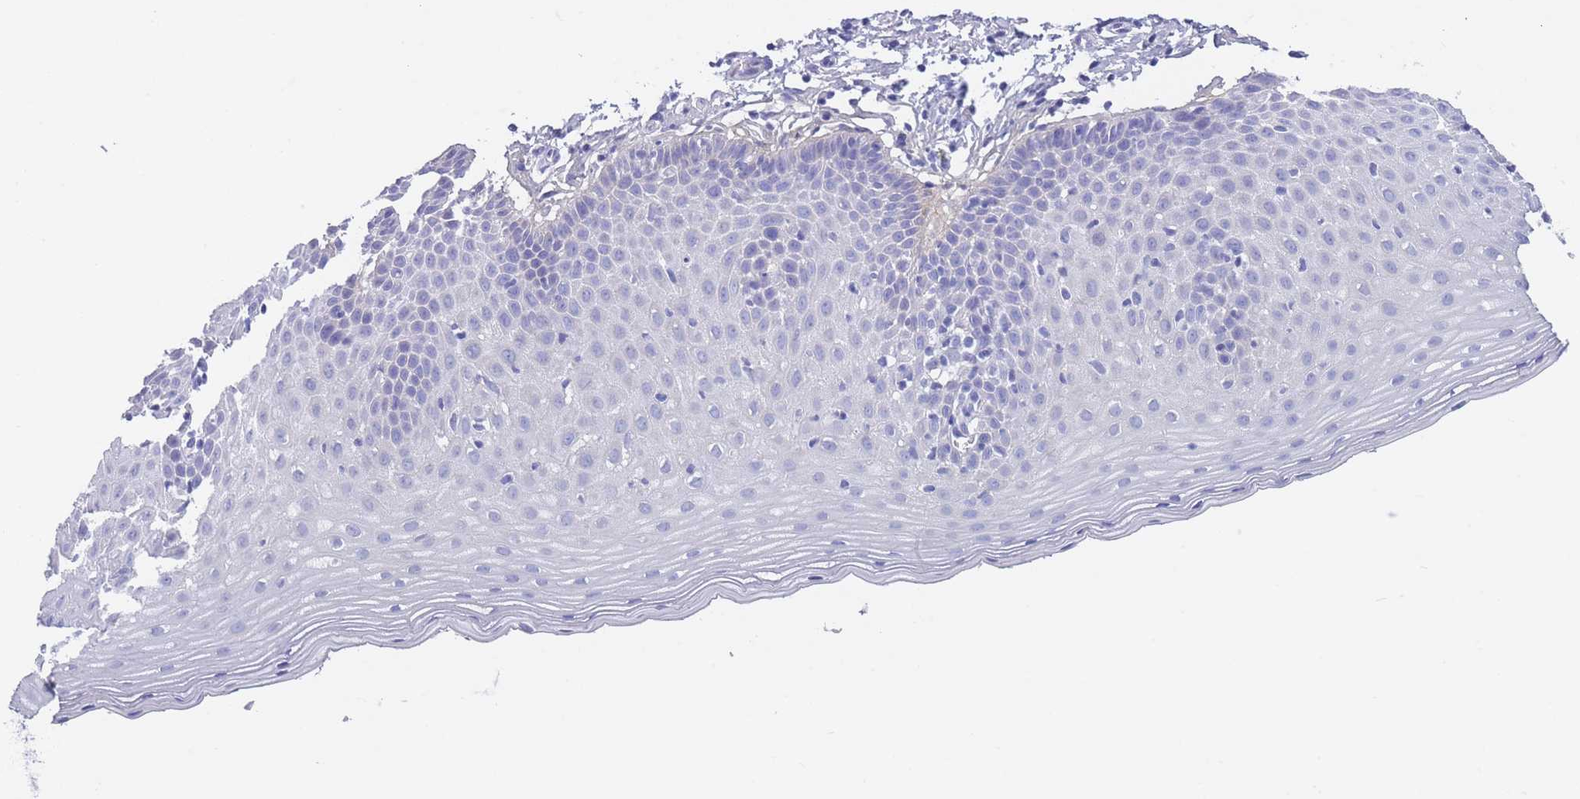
{"staining": {"intensity": "negative", "quantity": "none", "location": "none"}, "tissue": "cervix", "cell_type": "Glandular cells", "image_type": "normal", "snomed": [{"axis": "morphology", "description": "Normal tissue, NOS"}, {"axis": "topography", "description": "Cervix"}], "caption": "This is an immunohistochemistry micrograph of normal human cervix. There is no expression in glandular cells.", "gene": "PCDHB3", "patient": {"sex": "female", "age": 36}}